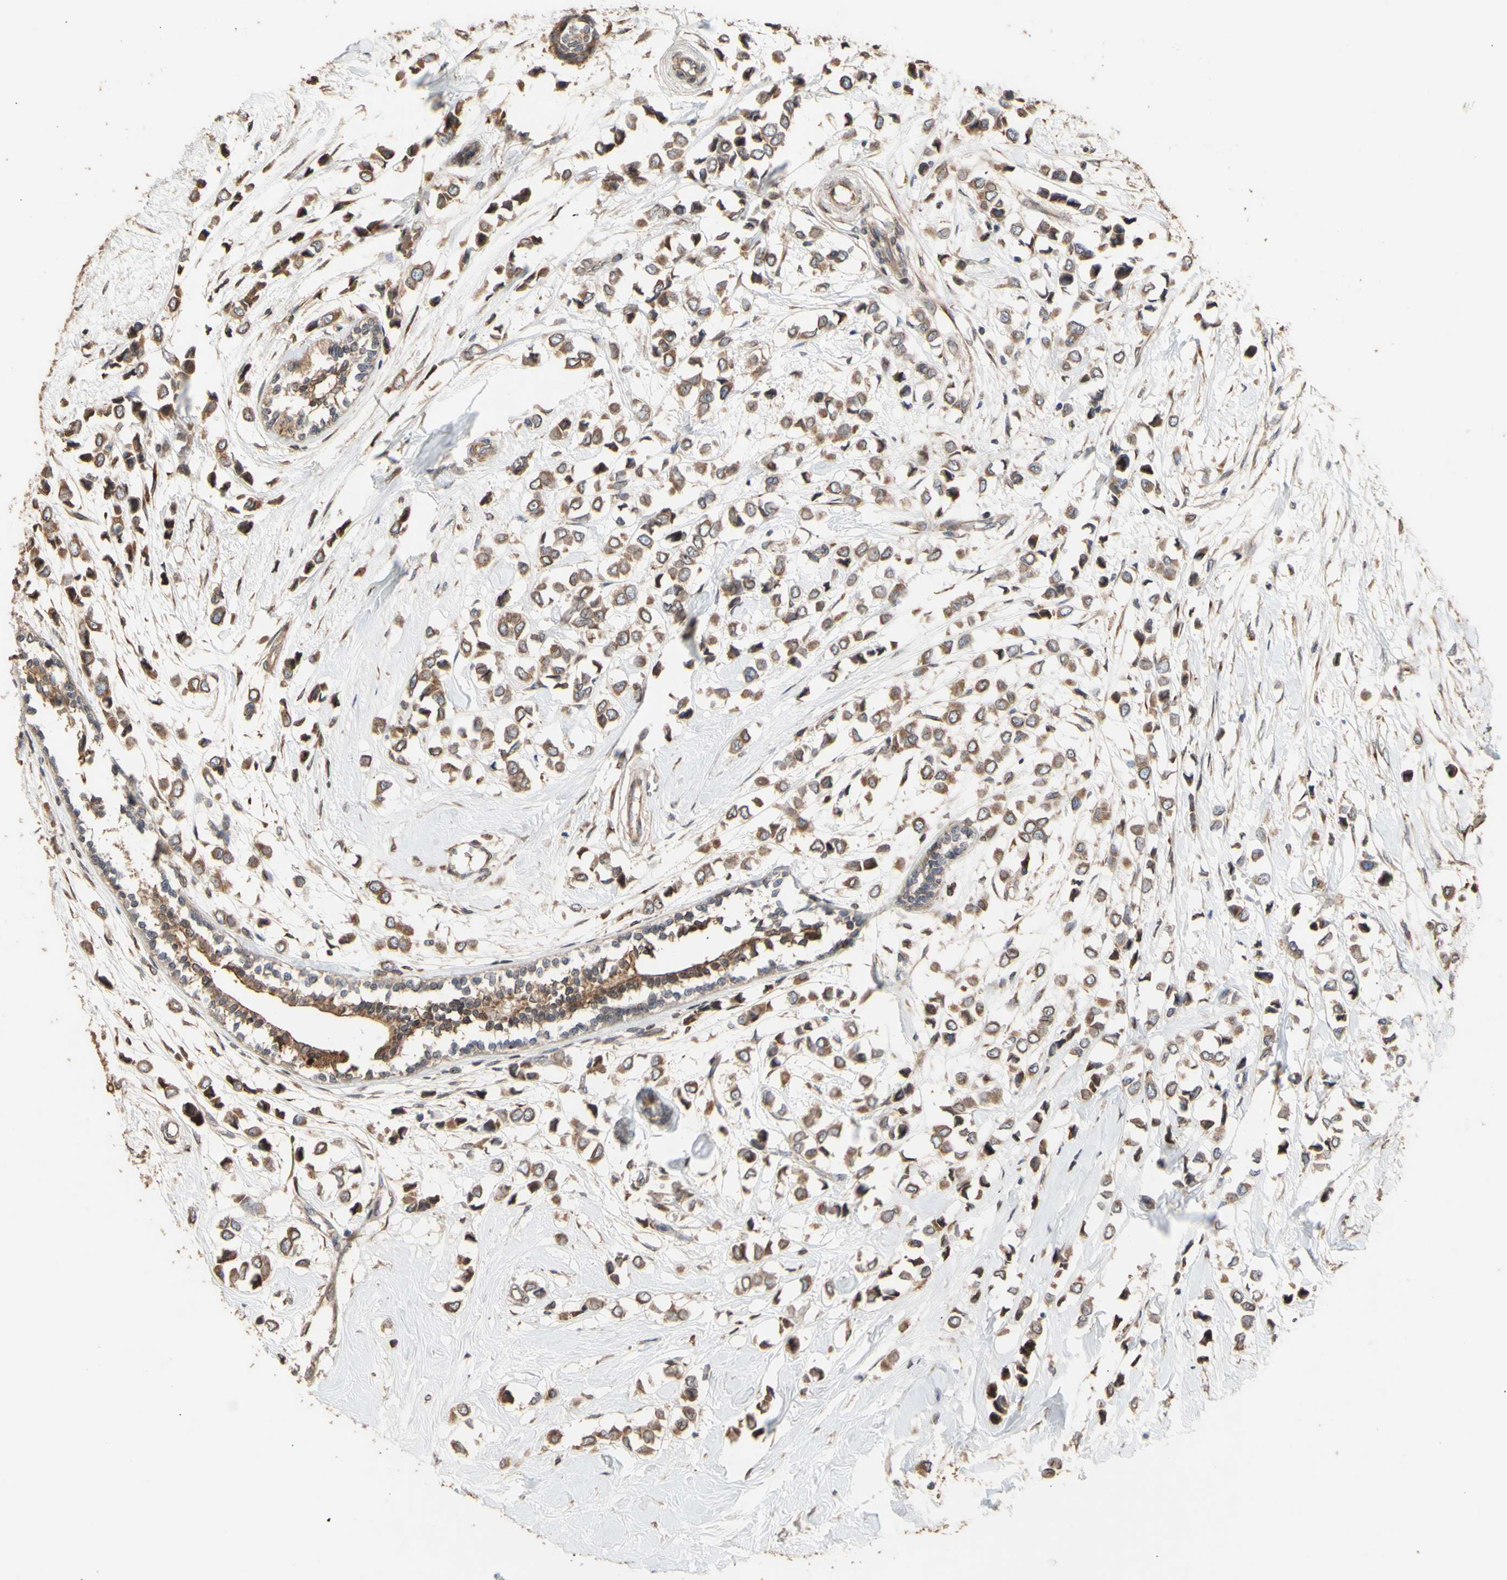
{"staining": {"intensity": "moderate", "quantity": ">75%", "location": "cytoplasmic/membranous"}, "tissue": "breast cancer", "cell_type": "Tumor cells", "image_type": "cancer", "snomed": [{"axis": "morphology", "description": "Lobular carcinoma"}, {"axis": "topography", "description": "Breast"}], "caption": "Protein analysis of breast cancer (lobular carcinoma) tissue displays moderate cytoplasmic/membranous staining in approximately >75% of tumor cells. (IHC, brightfield microscopy, high magnification).", "gene": "NECTIN3", "patient": {"sex": "female", "age": 51}}